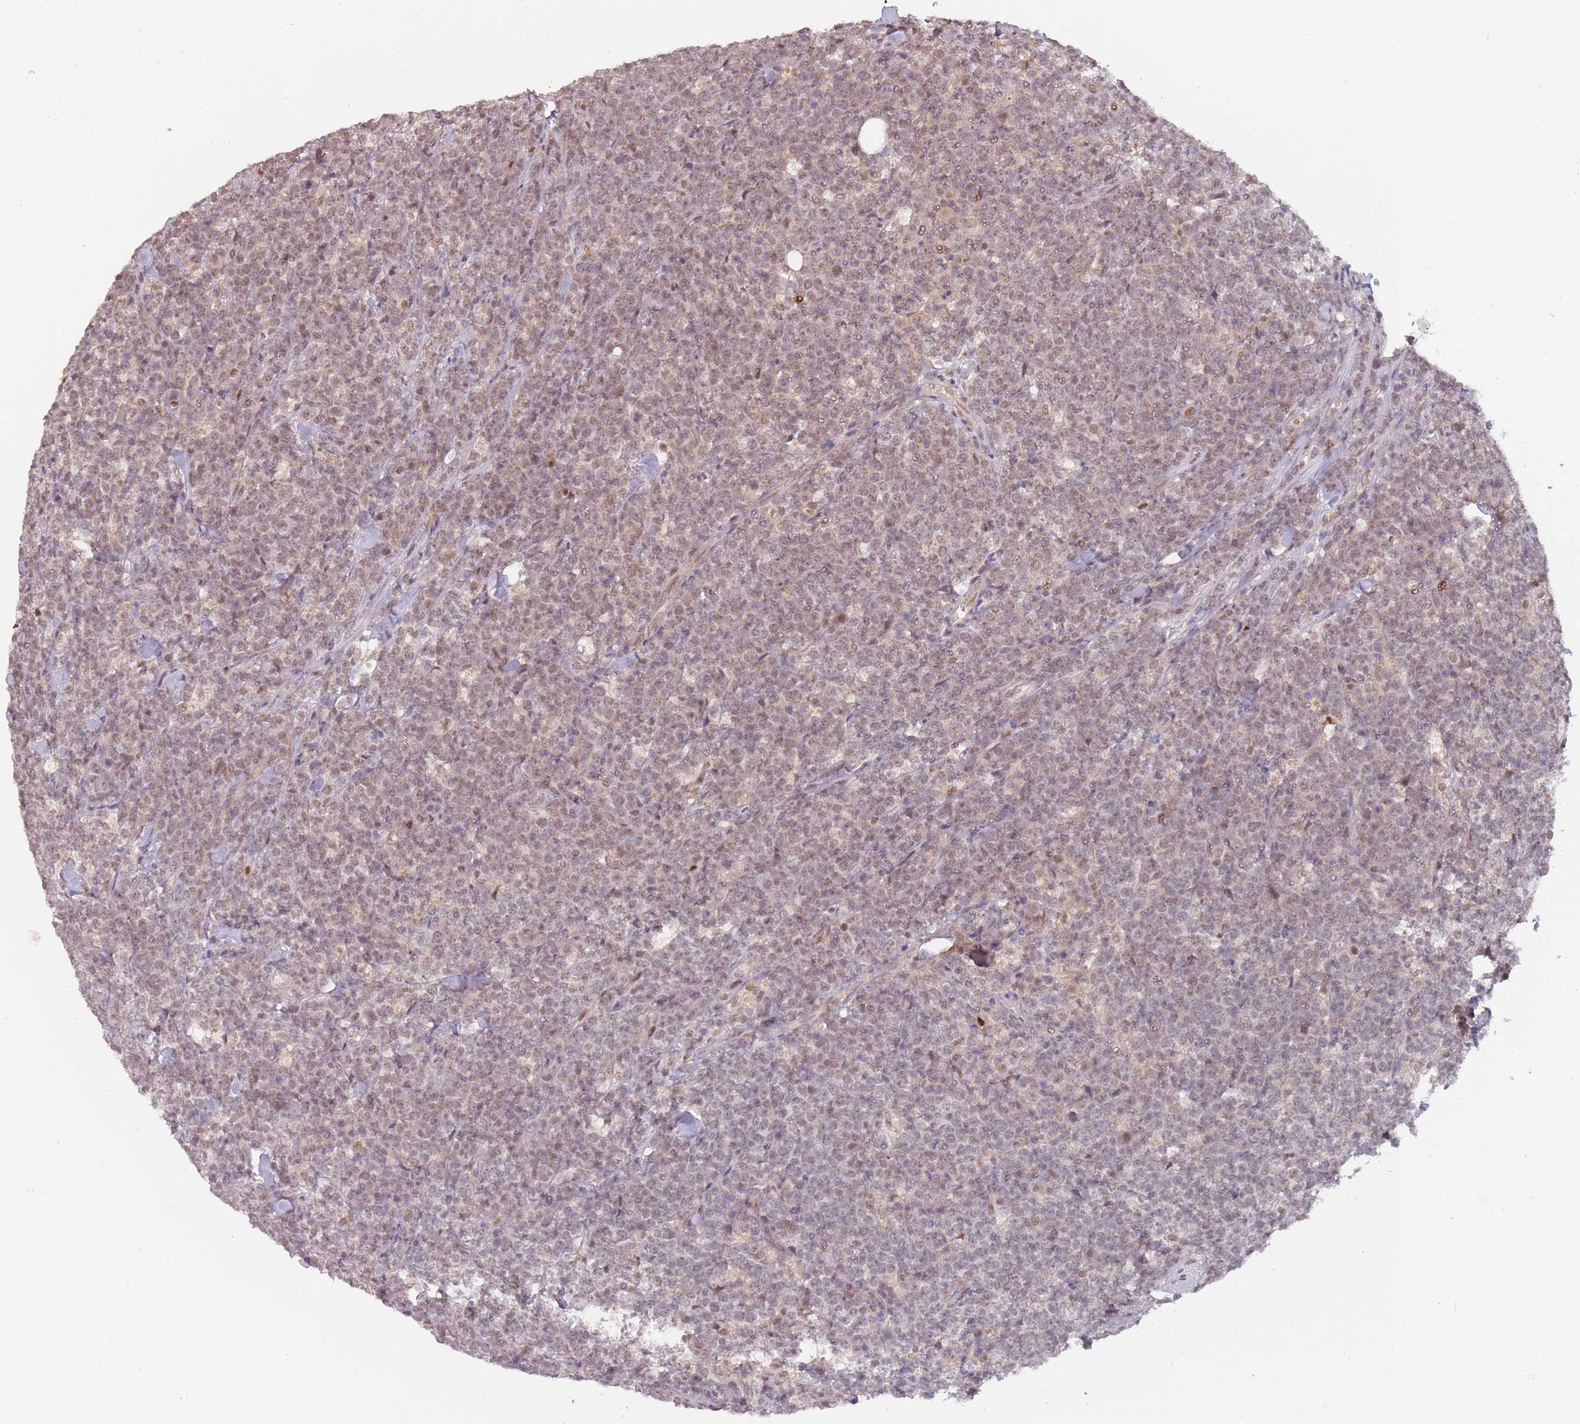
{"staining": {"intensity": "weak", "quantity": "25%-75%", "location": "nuclear"}, "tissue": "lymphoma", "cell_type": "Tumor cells", "image_type": "cancer", "snomed": [{"axis": "morphology", "description": "Malignant lymphoma, non-Hodgkin's type, High grade"}, {"axis": "topography", "description": "Small intestine"}], "caption": "Immunohistochemistry of human lymphoma exhibits low levels of weak nuclear positivity in approximately 25%-75% of tumor cells. Nuclei are stained in blue.", "gene": "ZBTB5", "patient": {"sex": "male", "age": 8}}